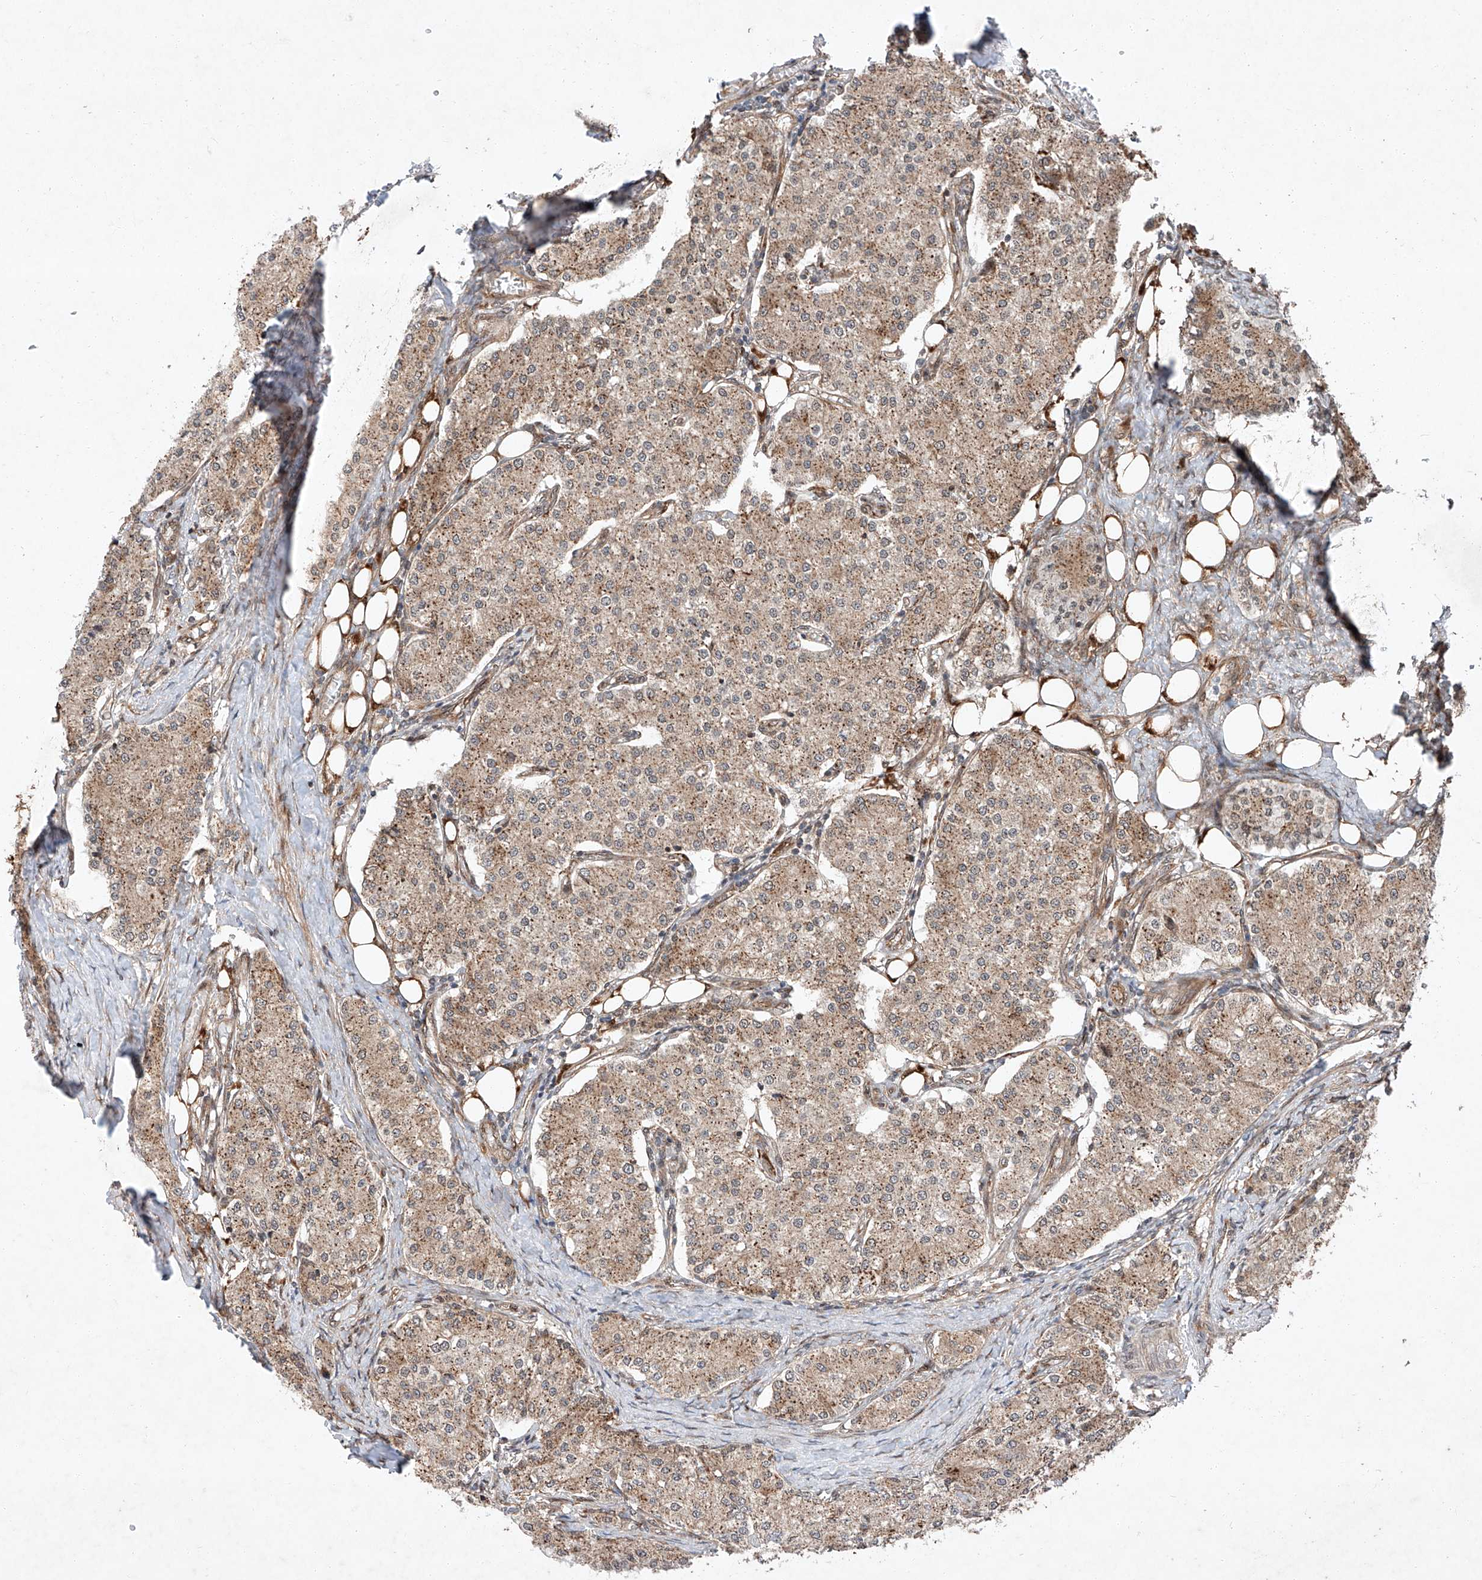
{"staining": {"intensity": "weak", "quantity": ">75%", "location": "cytoplasmic/membranous"}, "tissue": "carcinoid", "cell_type": "Tumor cells", "image_type": "cancer", "snomed": [{"axis": "morphology", "description": "Carcinoid, malignant, NOS"}, {"axis": "topography", "description": "Colon"}], "caption": "Carcinoid stained for a protein demonstrates weak cytoplasmic/membranous positivity in tumor cells. (brown staining indicates protein expression, while blue staining denotes nuclei).", "gene": "ZFP28", "patient": {"sex": "female", "age": 52}}